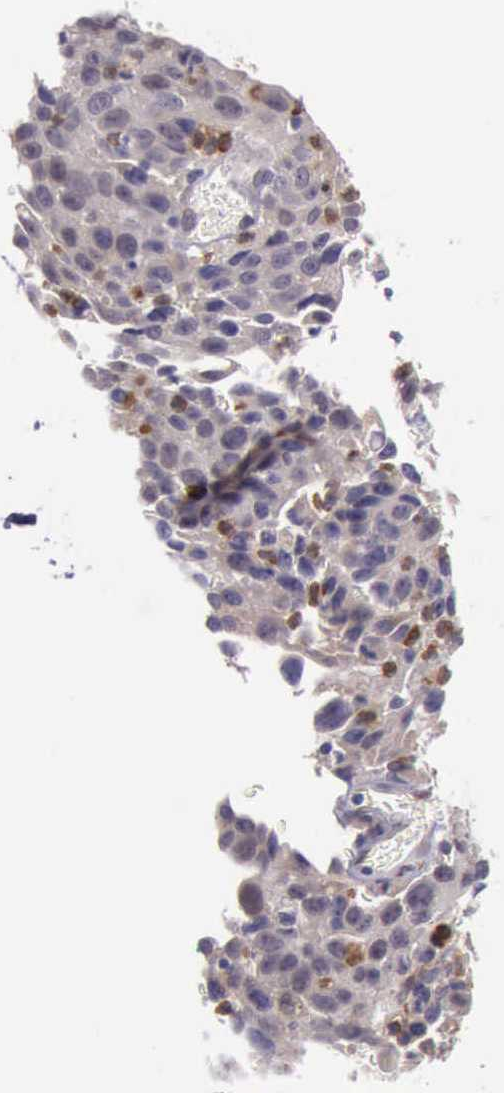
{"staining": {"intensity": "weak", "quantity": ">75%", "location": "cytoplasmic/membranous"}, "tissue": "lung cancer", "cell_type": "Tumor cells", "image_type": "cancer", "snomed": [{"axis": "morphology", "description": "Squamous cell carcinoma, NOS"}, {"axis": "topography", "description": "Lung"}], "caption": "Protein analysis of lung cancer tissue exhibits weak cytoplasmic/membranous expression in approximately >75% of tumor cells.", "gene": "PLEK2", "patient": {"sex": "male", "age": 64}}